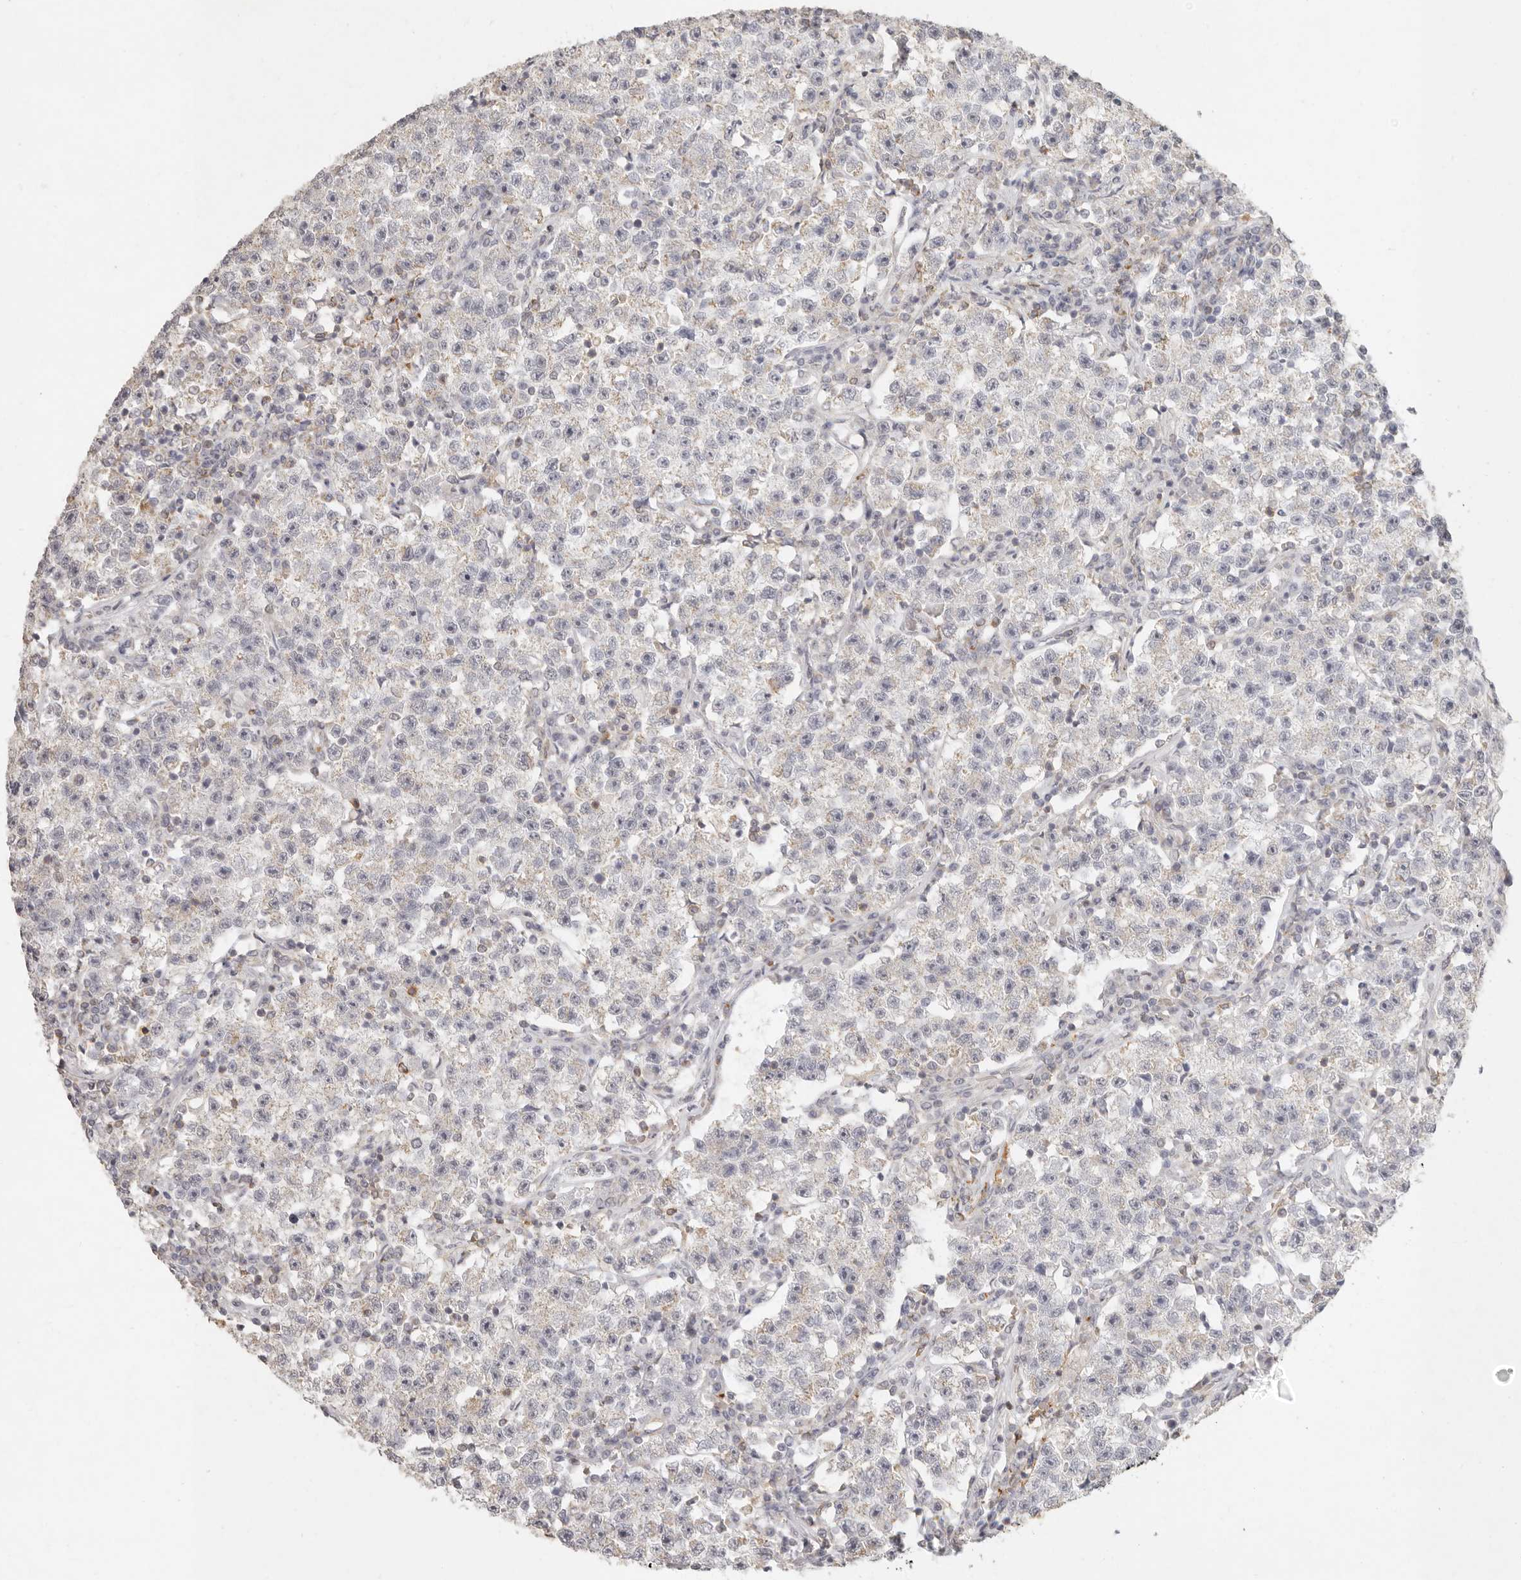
{"staining": {"intensity": "negative", "quantity": "none", "location": "none"}, "tissue": "testis cancer", "cell_type": "Tumor cells", "image_type": "cancer", "snomed": [{"axis": "morphology", "description": "Seminoma, NOS"}, {"axis": "topography", "description": "Testis"}], "caption": "IHC histopathology image of neoplastic tissue: testis cancer stained with DAB displays no significant protein staining in tumor cells. The staining is performed using DAB brown chromogen with nuclei counter-stained in using hematoxylin.", "gene": "NIBAN1", "patient": {"sex": "male", "age": 22}}